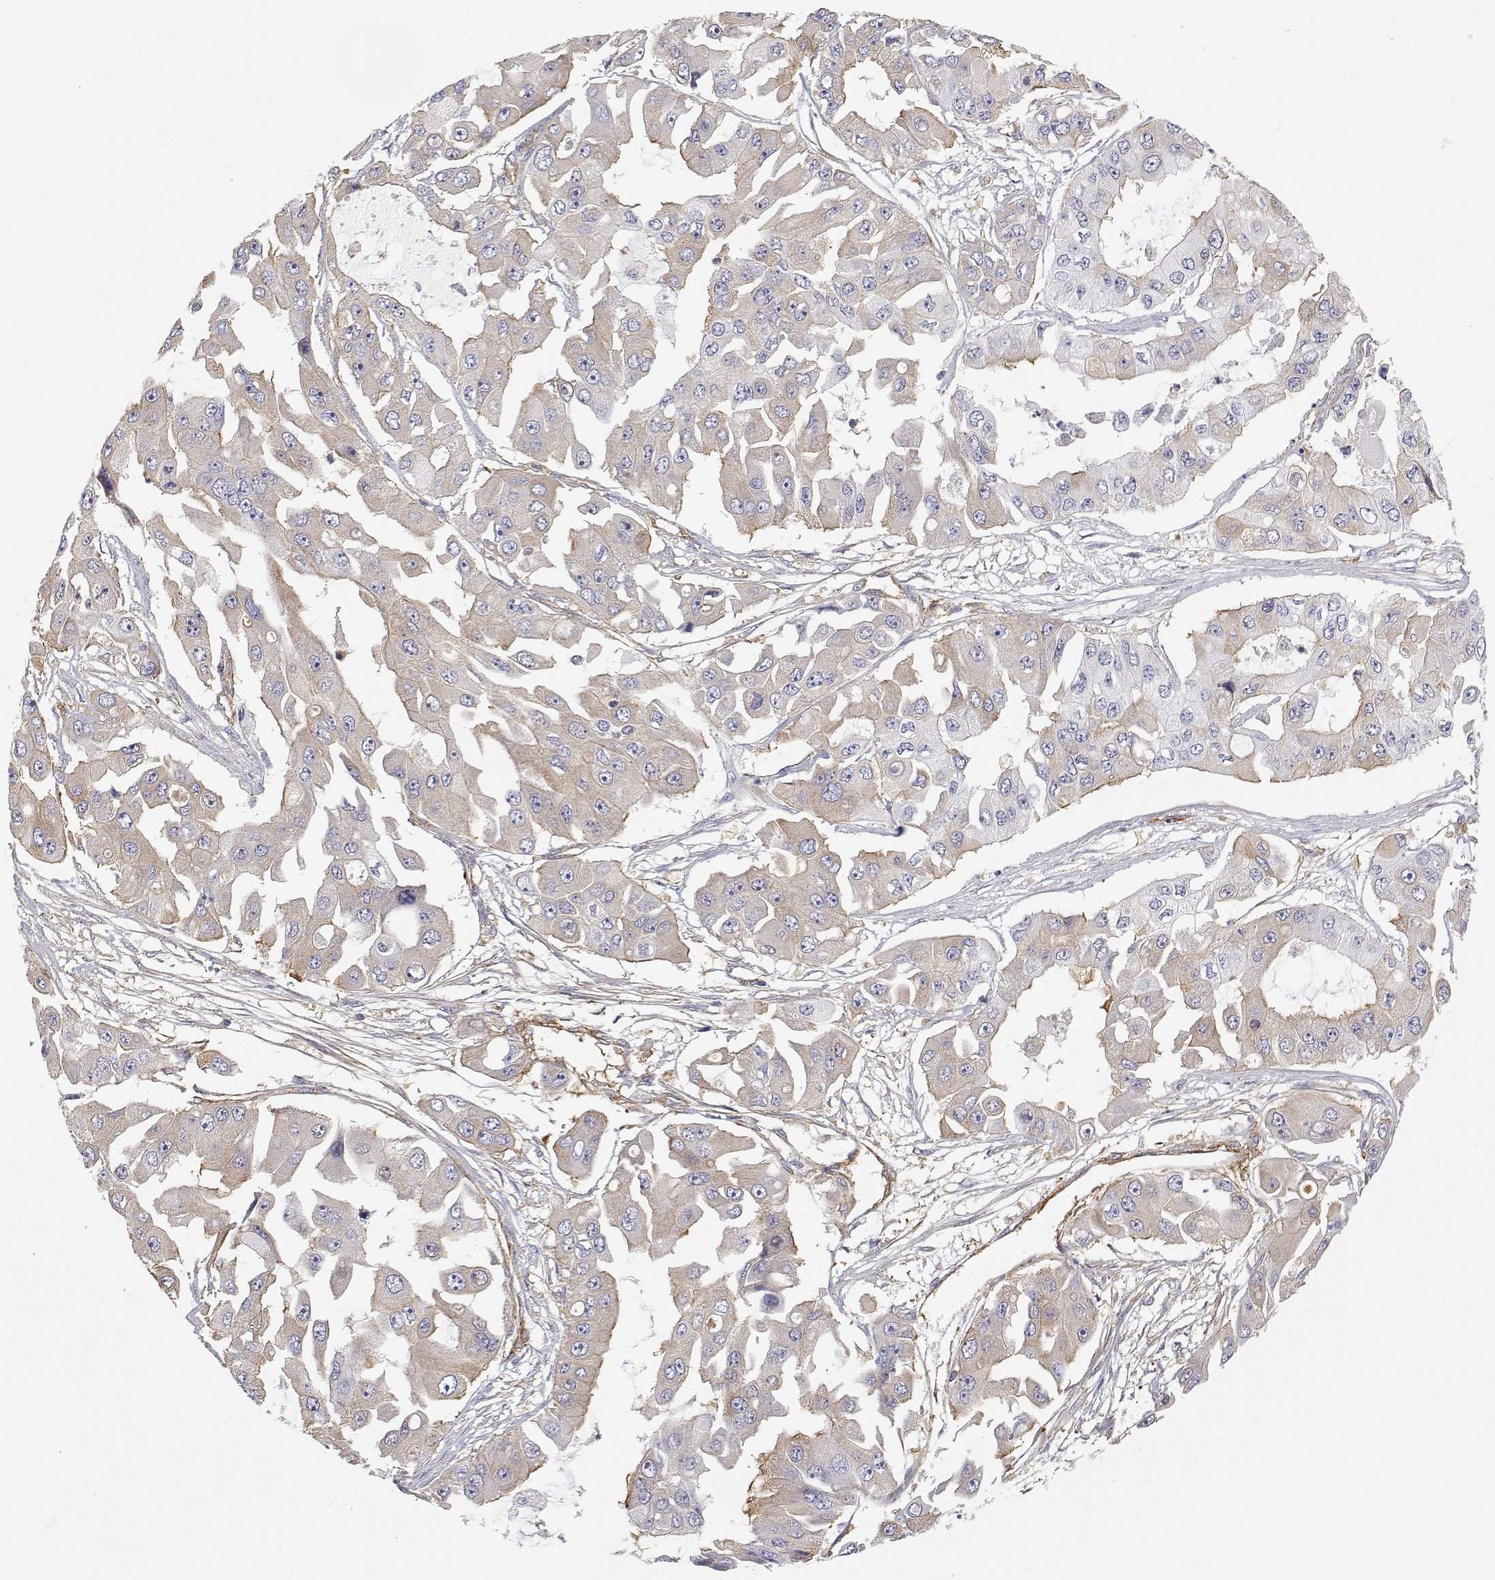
{"staining": {"intensity": "weak", "quantity": "<25%", "location": "cytoplasmic/membranous"}, "tissue": "ovarian cancer", "cell_type": "Tumor cells", "image_type": "cancer", "snomed": [{"axis": "morphology", "description": "Cystadenocarcinoma, serous, NOS"}, {"axis": "topography", "description": "Ovary"}], "caption": "Micrograph shows no significant protein positivity in tumor cells of ovarian cancer (serous cystadenocarcinoma).", "gene": "MYH9", "patient": {"sex": "female", "age": 56}}